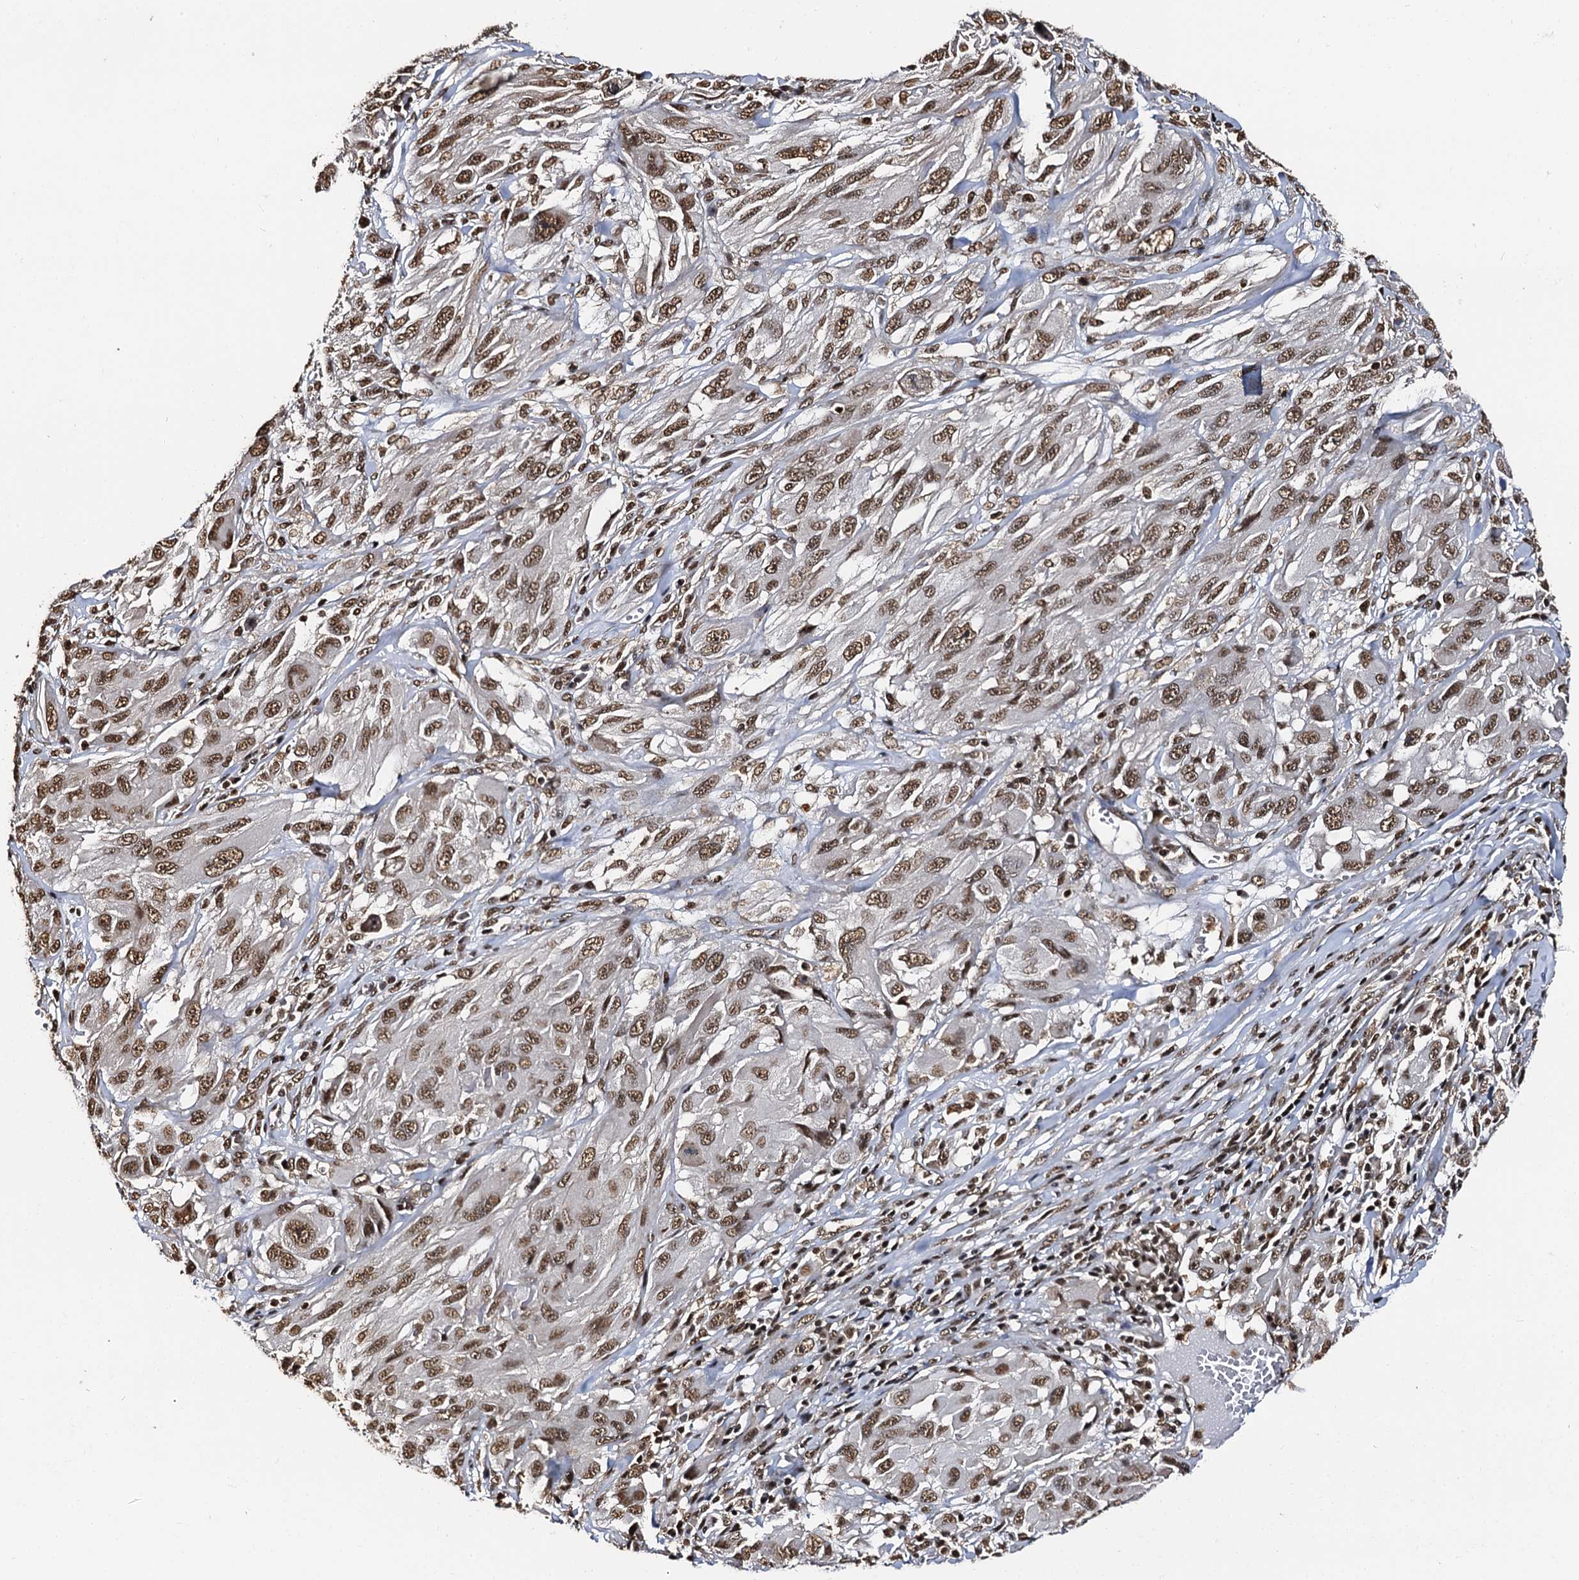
{"staining": {"intensity": "moderate", "quantity": ">75%", "location": "nuclear"}, "tissue": "melanoma", "cell_type": "Tumor cells", "image_type": "cancer", "snomed": [{"axis": "morphology", "description": "Malignant melanoma, NOS"}, {"axis": "topography", "description": "Skin"}], "caption": "Immunohistochemistry (DAB) staining of malignant melanoma shows moderate nuclear protein staining in approximately >75% of tumor cells.", "gene": "SNRPD2", "patient": {"sex": "female", "age": 91}}